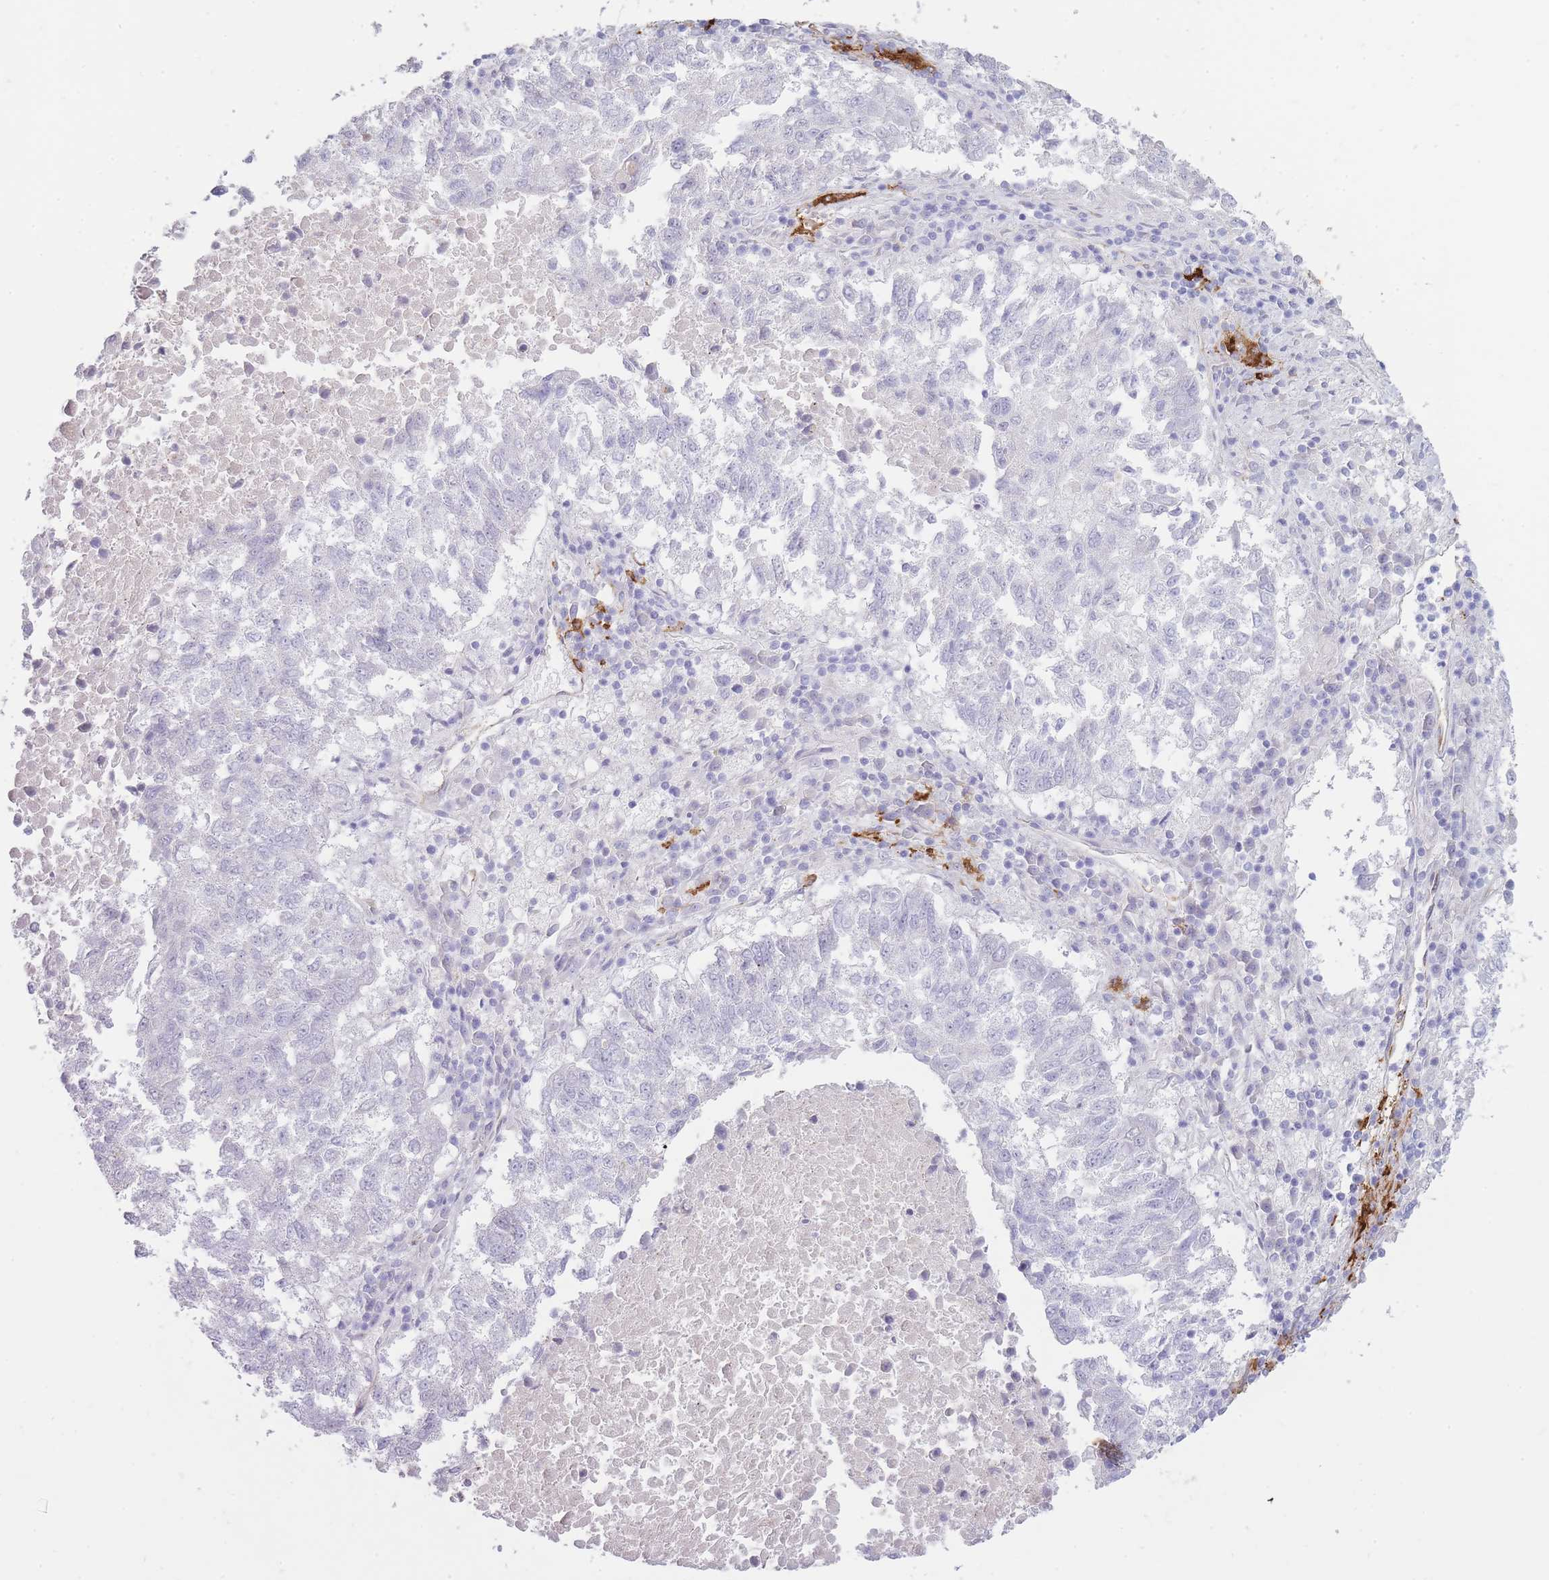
{"staining": {"intensity": "negative", "quantity": "none", "location": "none"}, "tissue": "lung cancer", "cell_type": "Tumor cells", "image_type": "cancer", "snomed": [{"axis": "morphology", "description": "Squamous cell carcinoma, NOS"}, {"axis": "topography", "description": "Lung"}], "caption": "Immunohistochemistry of lung squamous cell carcinoma reveals no positivity in tumor cells.", "gene": "UTP14A", "patient": {"sex": "male", "age": 73}}